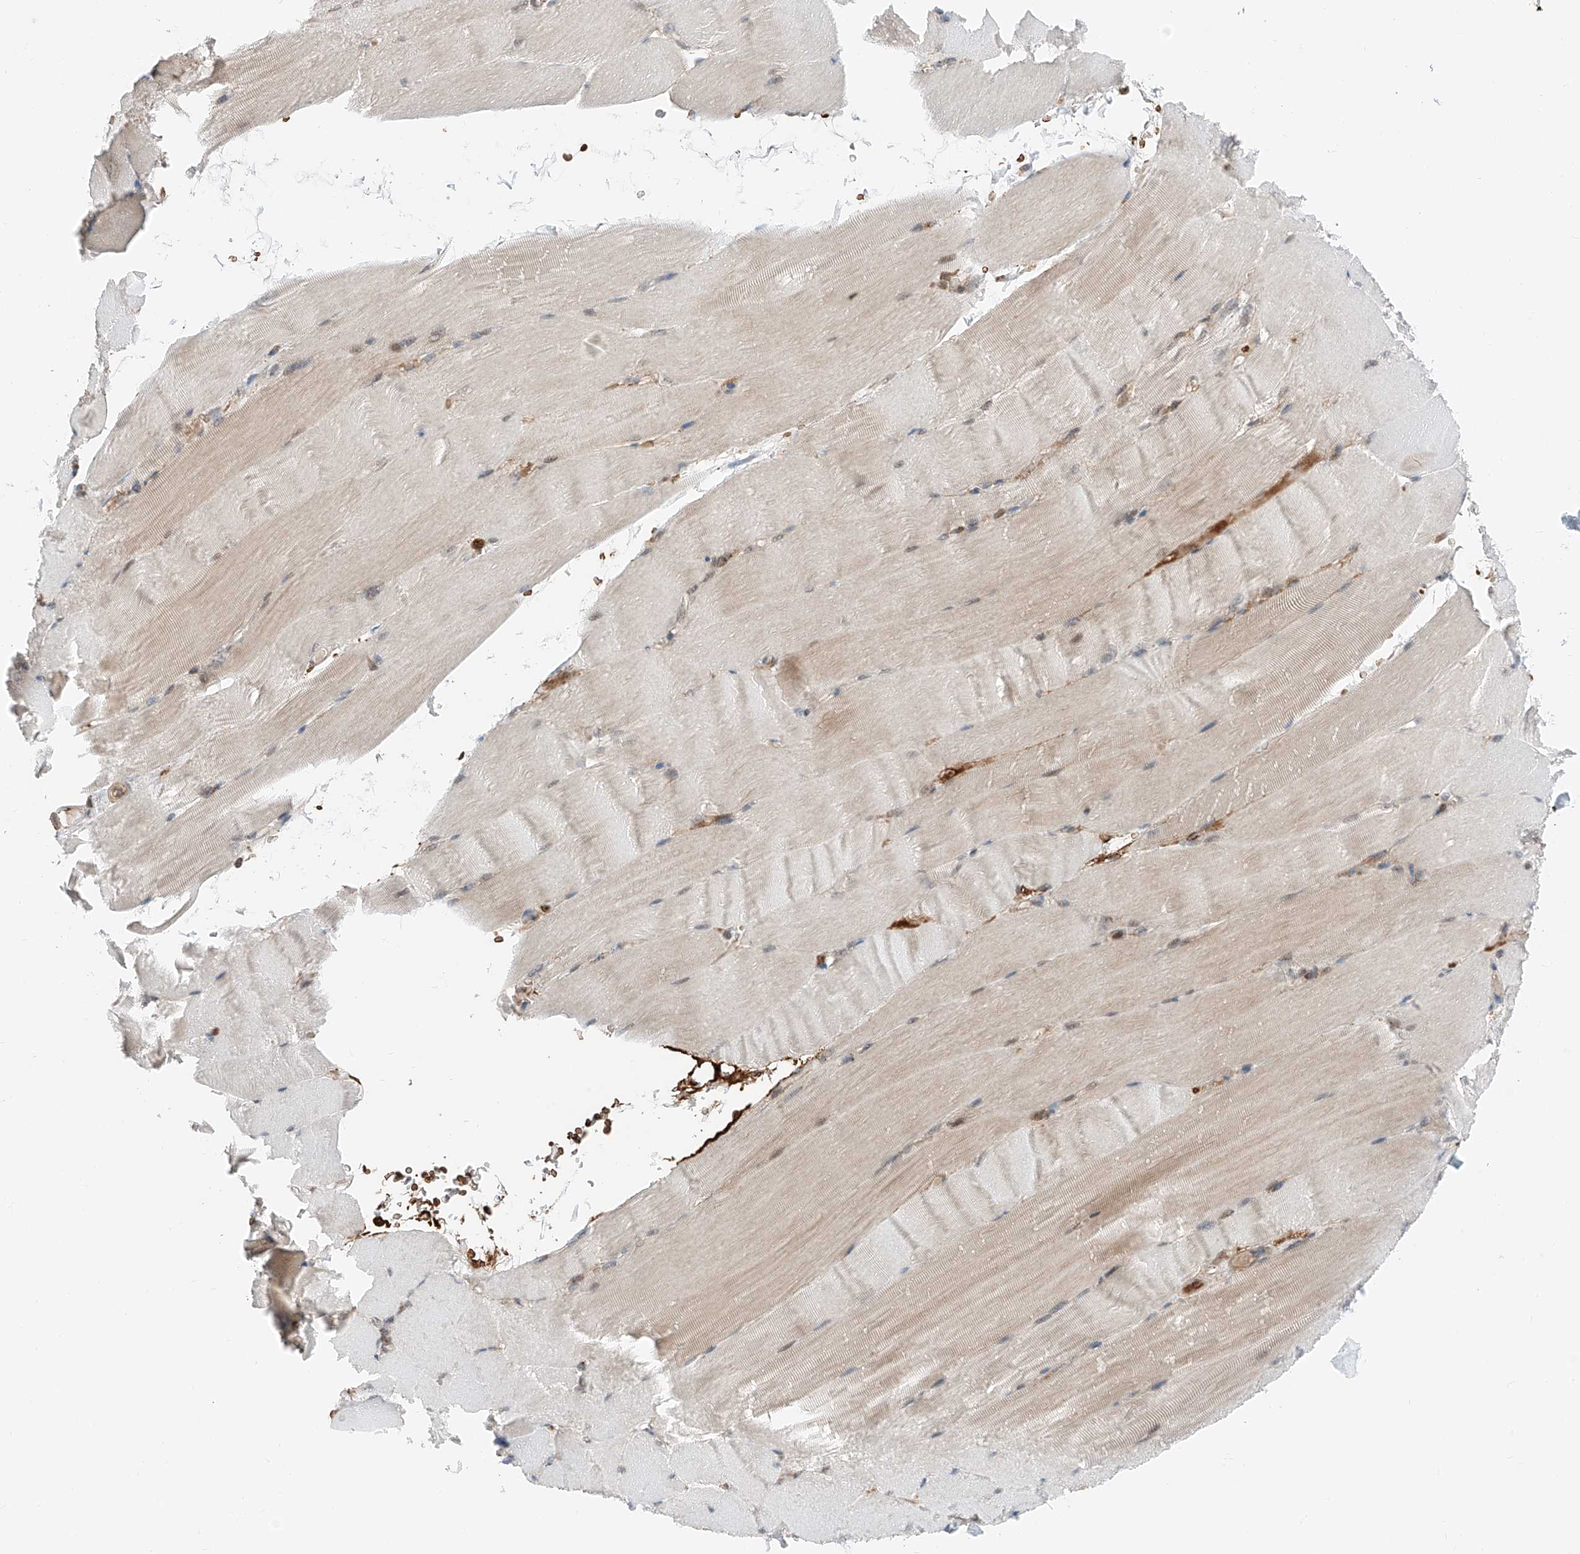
{"staining": {"intensity": "weak", "quantity": ">75%", "location": "cytoplasmic/membranous,nuclear"}, "tissue": "skeletal muscle", "cell_type": "Myocytes", "image_type": "normal", "snomed": [{"axis": "morphology", "description": "Normal tissue, NOS"}, {"axis": "topography", "description": "Skeletal muscle"}, {"axis": "topography", "description": "Parathyroid gland"}], "caption": "This micrograph shows immunohistochemistry (IHC) staining of normal skeletal muscle, with low weak cytoplasmic/membranous,nuclear expression in about >75% of myocytes.", "gene": "ZSCAN29", "patient": {"sex": "female", "age": 37}}